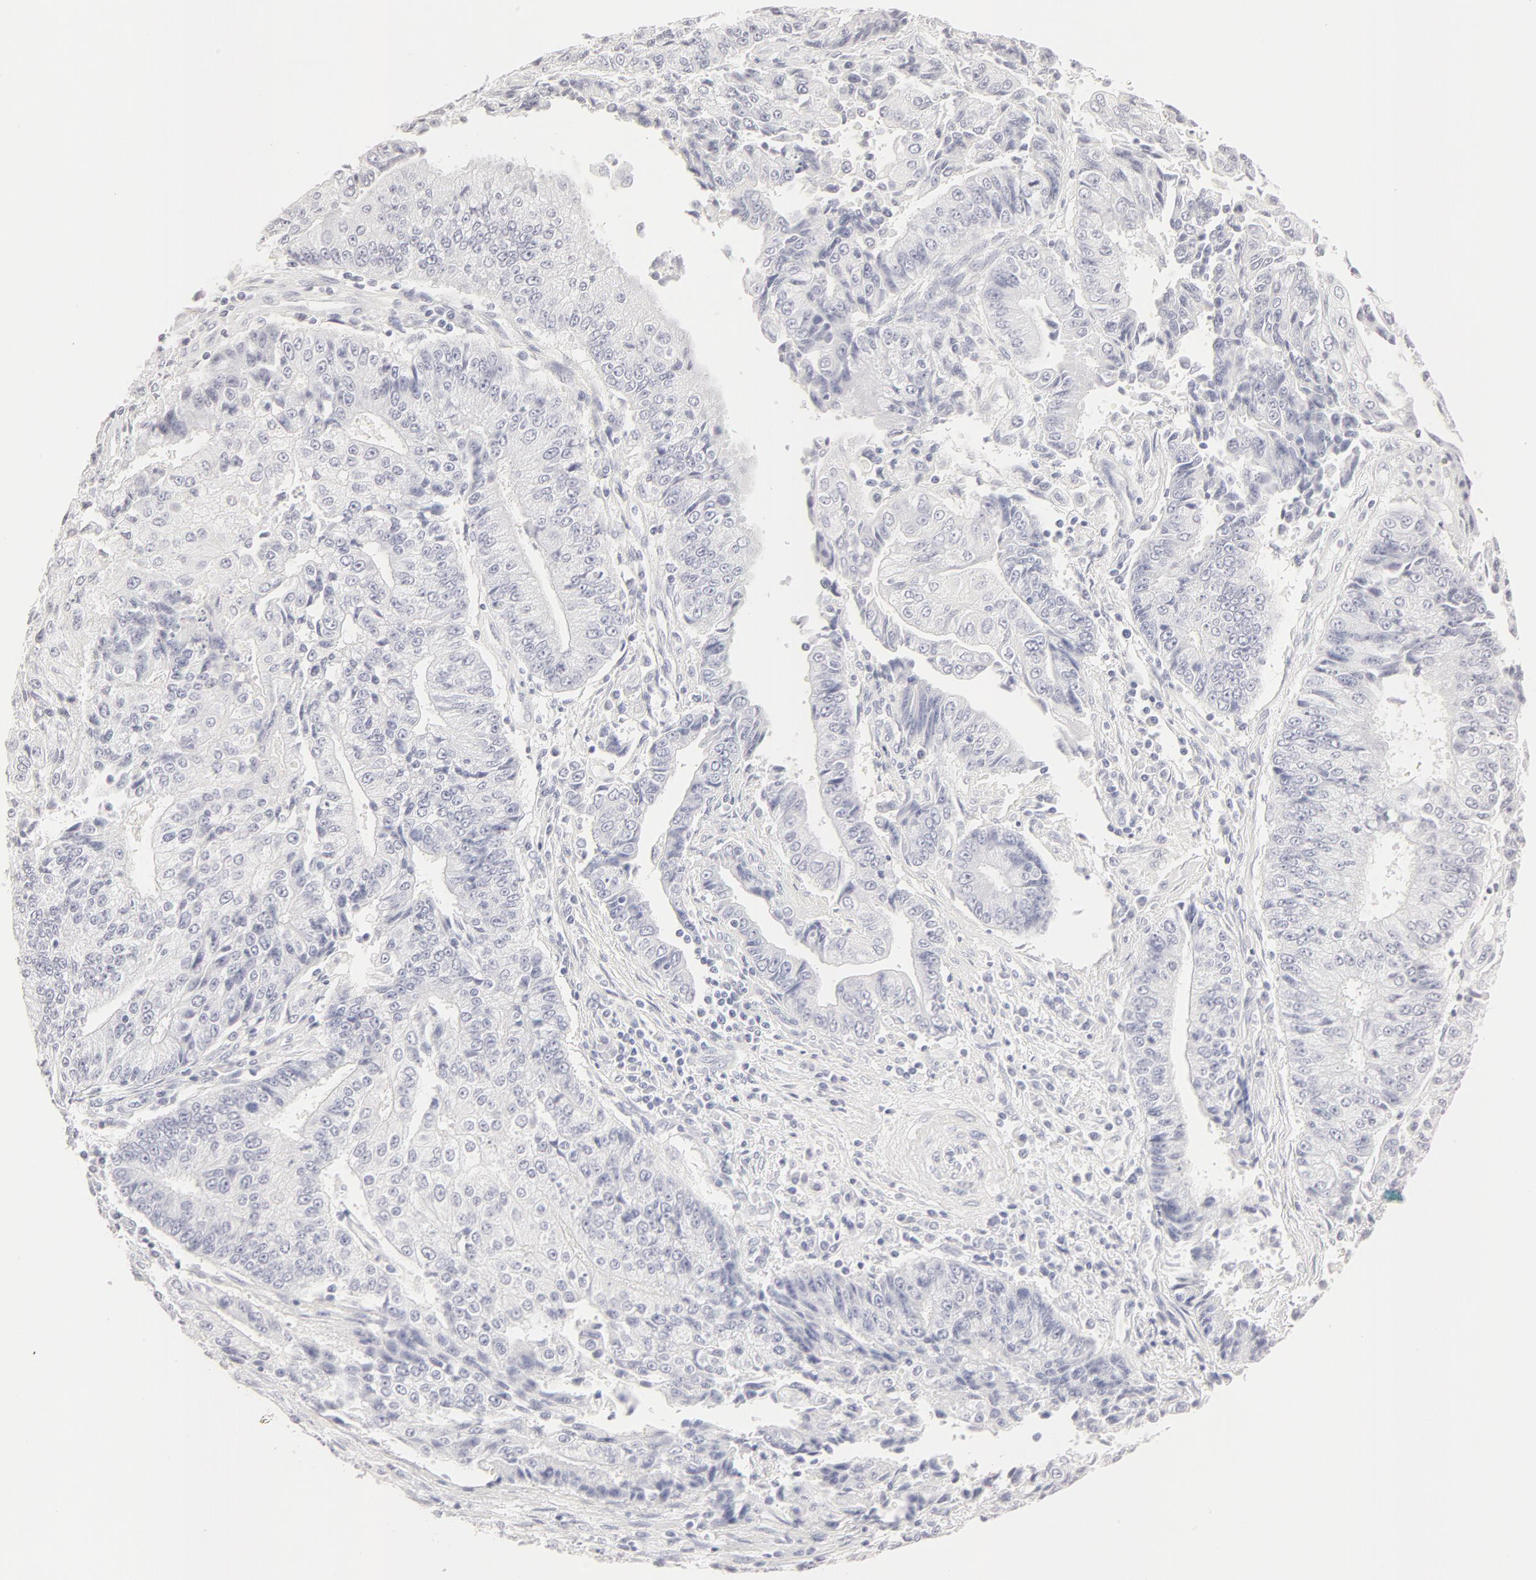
{"staining": {"intensity": "negative", "quantity": "none", "location": "none"}, "tissue": "endometrial cancer", "cell_type": "Tumor cells", "image_type": "cancer", "snomed": [{"axis": "morphology", "description": "Adenocarcinoma, NOS"}, {"axis": "topography", "description": "Endometrium"}], "caption": "High magnification brightfield microscopy of endometrial adenocarcinoma stained with DAB (3,3'-diaminobenzidine) (brown) and counterstained with hematoxylin (blue): tumor cells show no significant expression.", "gene": "LGALS7B", "patient": {"sex": "female", "age": 75}}